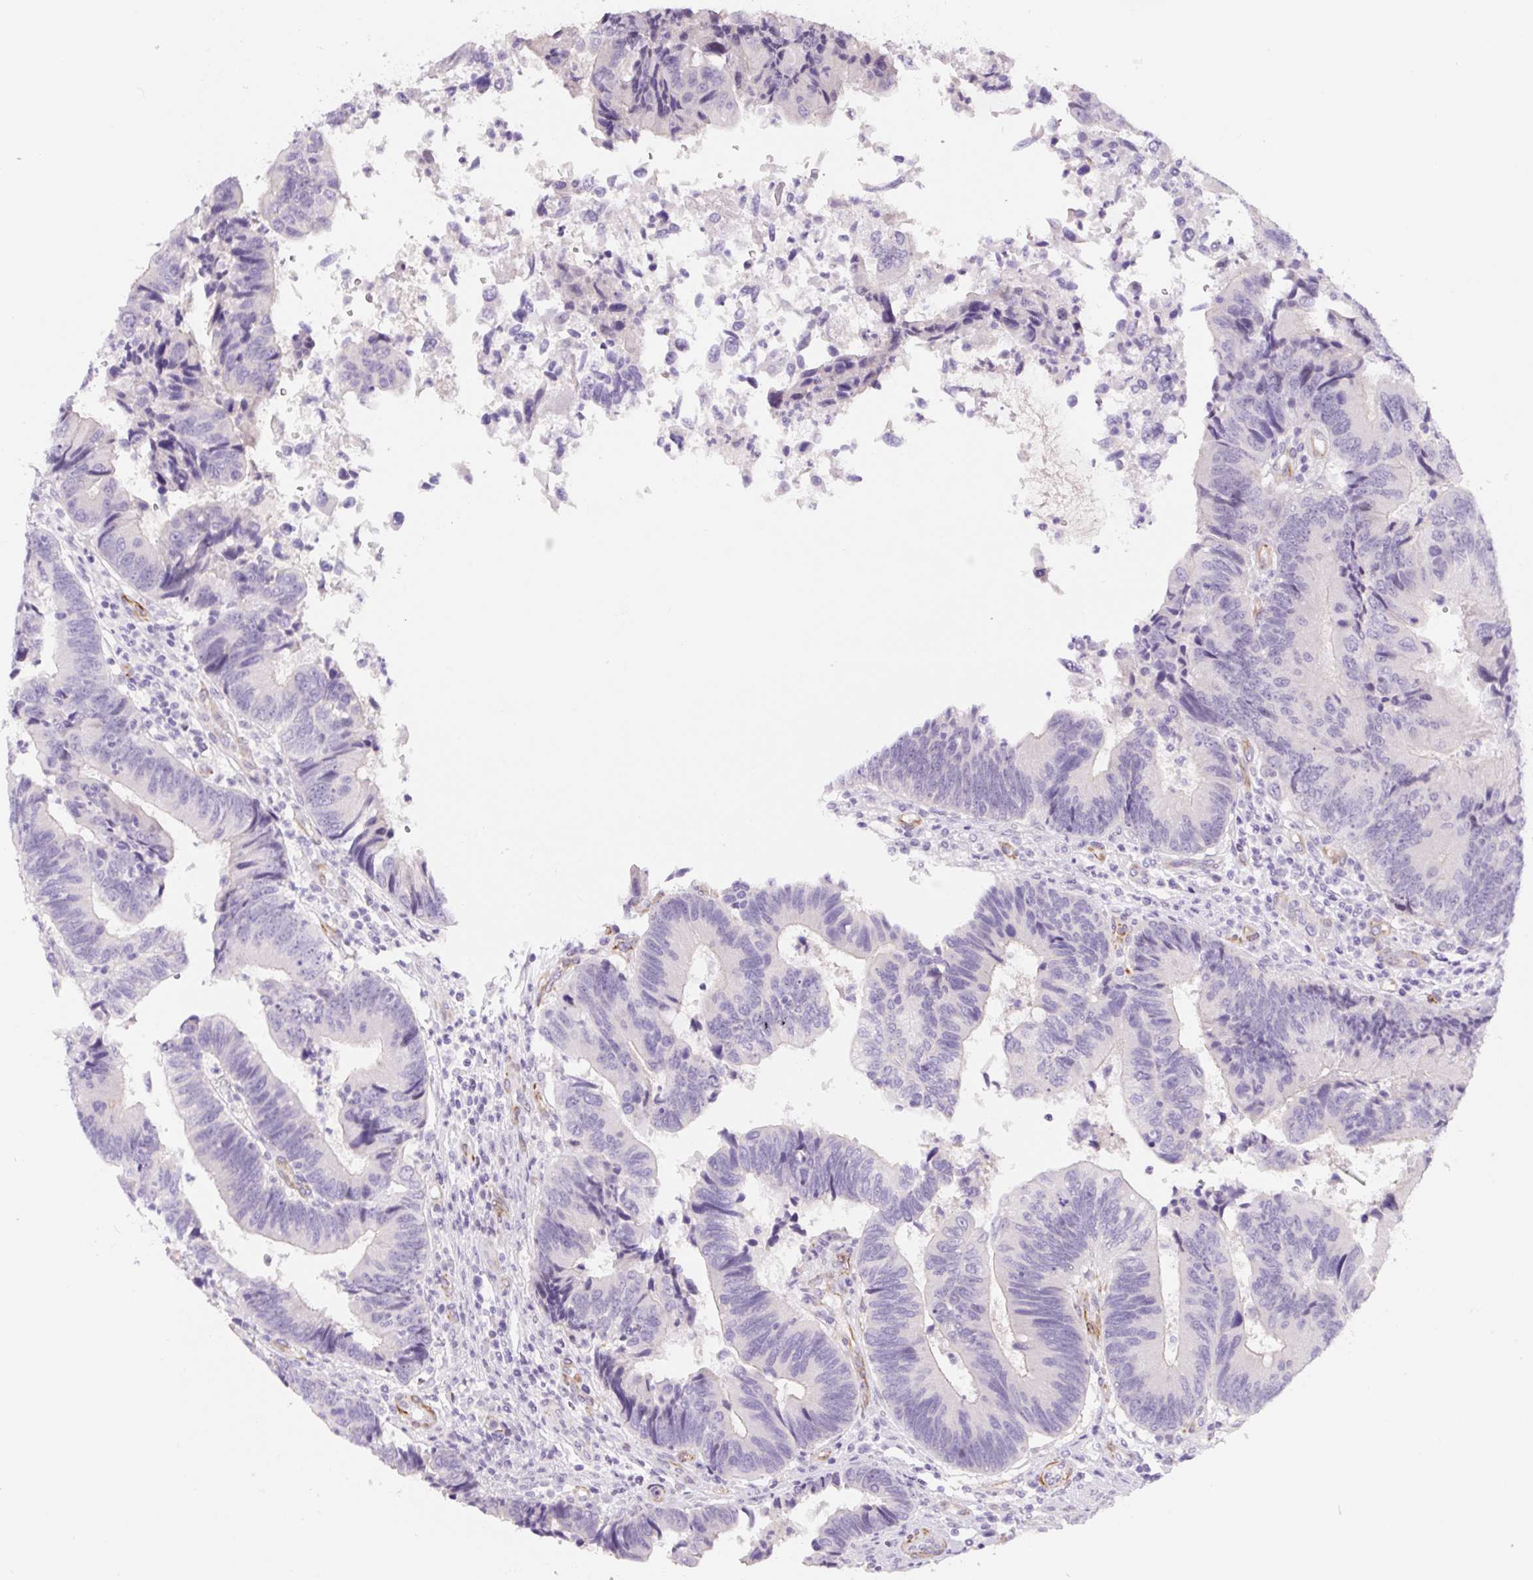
{"staining": {"intensity": "negative", "quantity": "none", "location": "none"}, "tissue": "colorectal cancer", "cell_type": "Tumor cells", "image_type": "cancer", "snomed": [{"axis": "morphology", "description": "Adenocarcinoma, NOS"}, {"axis": "topography", "description": "Colon"}], "caption": "A photomicrograph of colorectal cancer (adenocarcinoma) stained for a protein shows no brown staining in tumor cells.", "gene": "CCL25", "patient": {"sex": "female", "age": 67}}